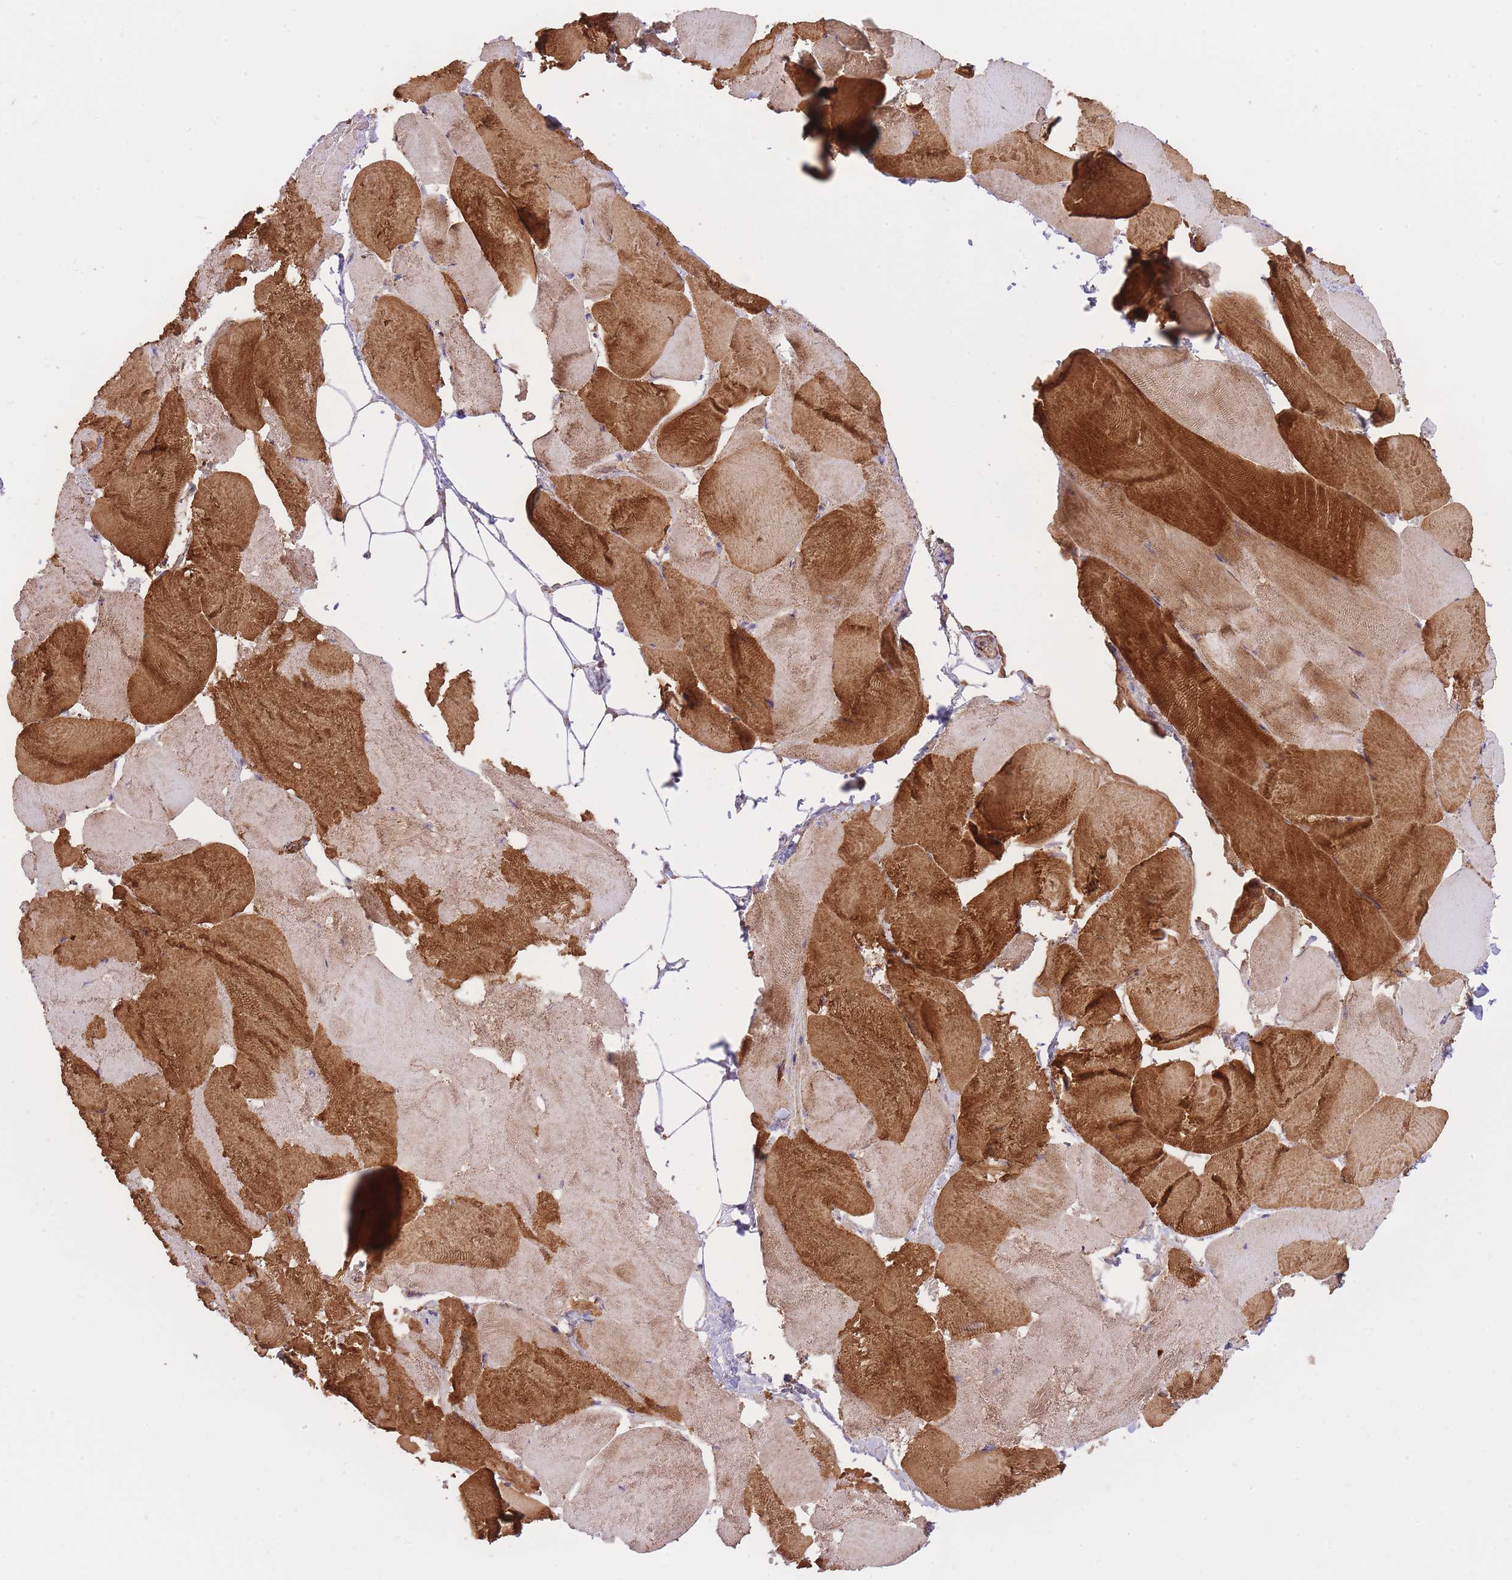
{"staining": {"intensity": "strong", "quantity": "25%-75%", "location": "cytoplasmic/membranous"}, "tissue": "skeletal muscle", "cell_type": "Myocytes", "image_type": "normal", "snomed": [{"axis": "morphology", "description": "Normal tissue, NOS"}, {"axis": "topography", "description": "Skeletal muscle"}], "caption": "Strong cytoplasmic/membranous expression is seen in approximately 25%-75% of myocytes in normal skeletal muscle. Ihc stains the protein of interest in brown and the nuclei are stained blue.", "gene": "PREP", "patient": {"sex": "female", "age": 64}}